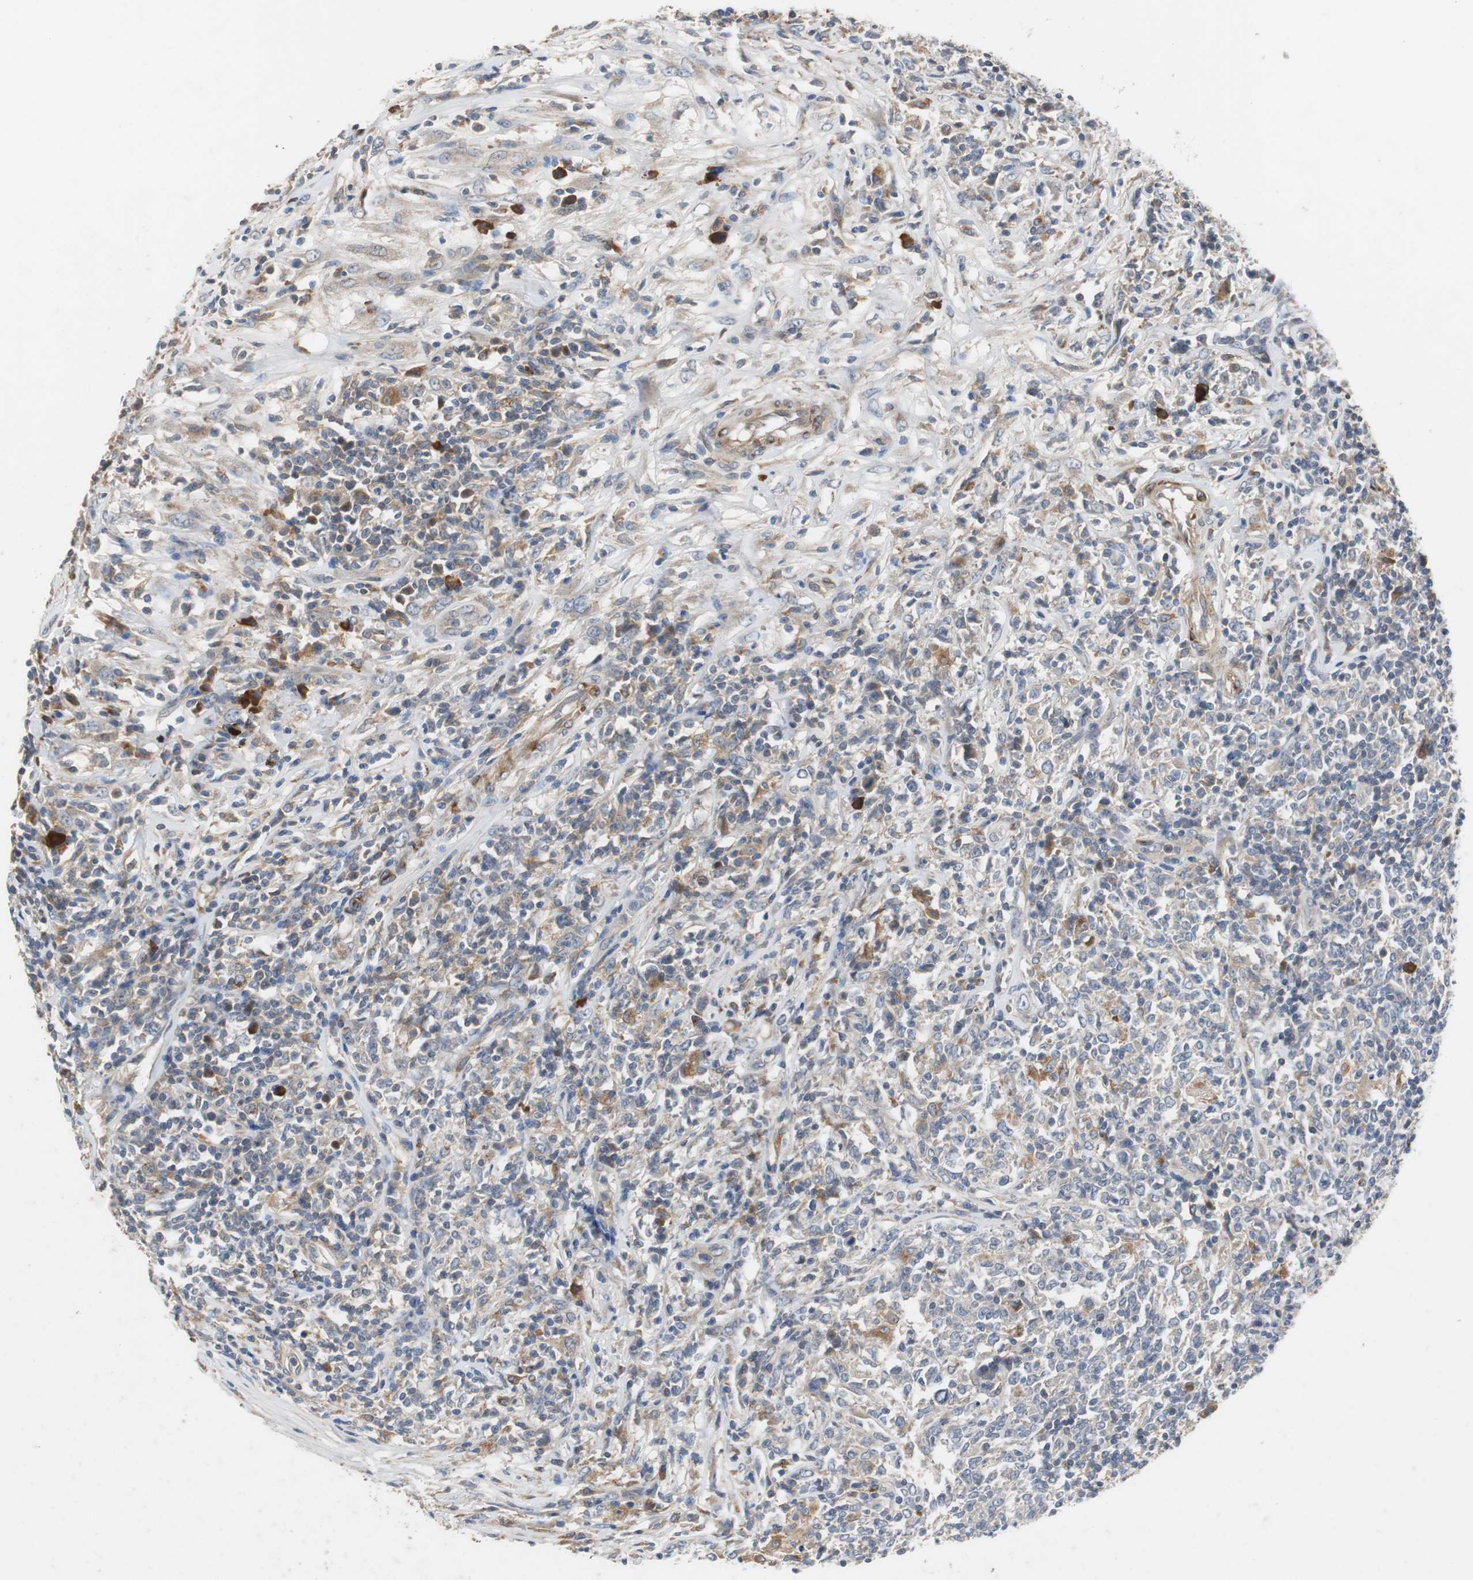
{"staining": {"intensity": "weak", "quantity": "<25%", "location": "cytoplasmic/membranous"}, "tissue": "lymphoma", "cell_type": "Tumor cells", "image_type": "cancer", "snomed": [{"axis": "morphology", "description": "Malignant lymphoma, non-Hodgkin's type, High grade"}, {"axis": "topography", "description": "Lymph node"}], "caption": "The immunohistochemistry (IHC) image has no significant expression in tumor cells of high-grade malignant lymphoma, non-Hodgkin's type tissue.", "gene": "SORT1", "patient": {"sex": "female", "age": 84}}